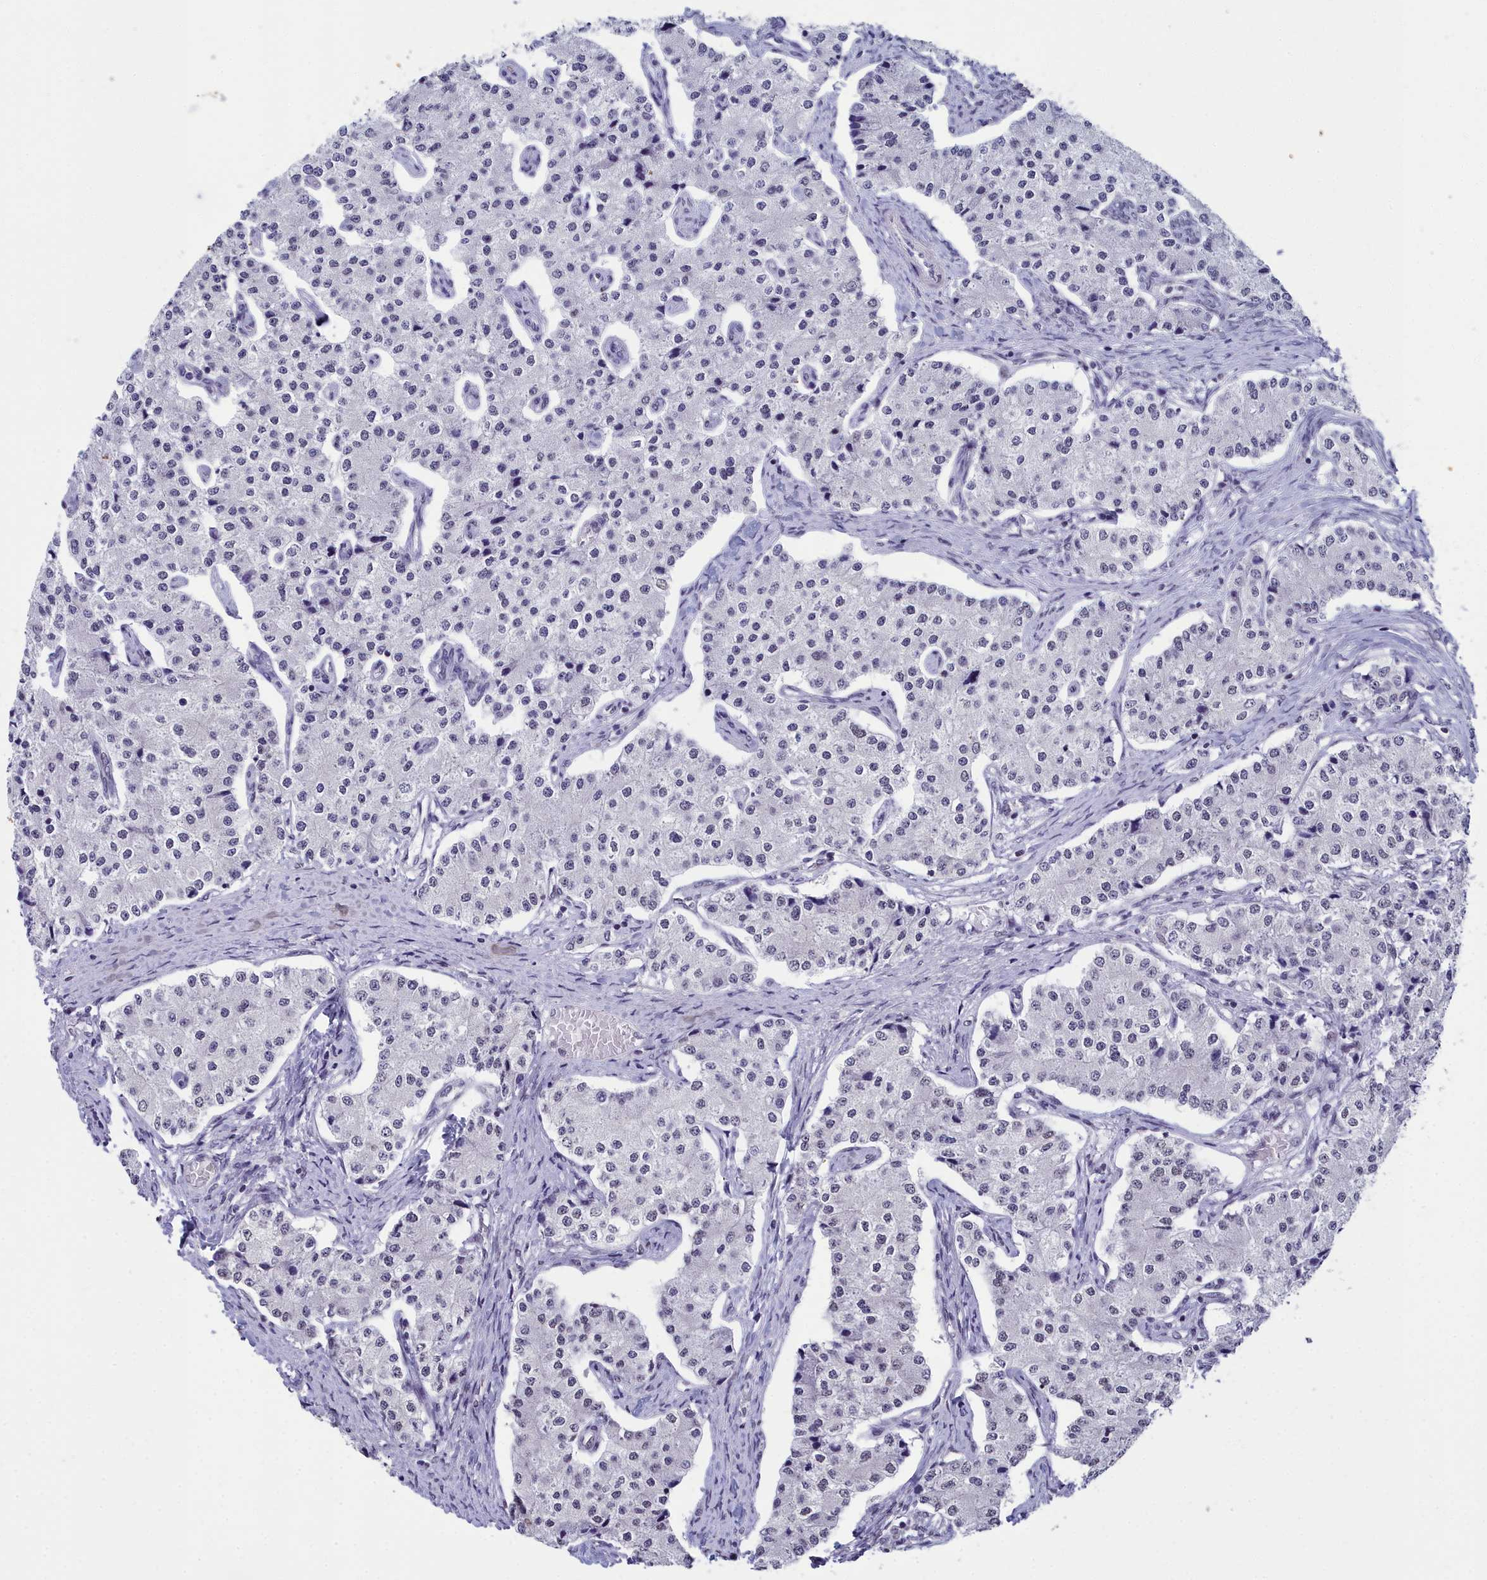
{"staining": {"intensity": "negative", "quantity": "none", "location": "none"}, "tissue": "carcinoid", "cell_type": "Tumor cells", "image_type": "cancer", "snomed": [{"axis": "morphology", "description": "Carcinoid, malignant, NOS"}, {"axis": "topography", "description": "Colon"}], "caption": "This is an immunohistochemistry micrograph of carcinoid. There is no expression in tumor cells.", "gene": "CCDC97", "patient": {"sex": "female", "age": 52}}